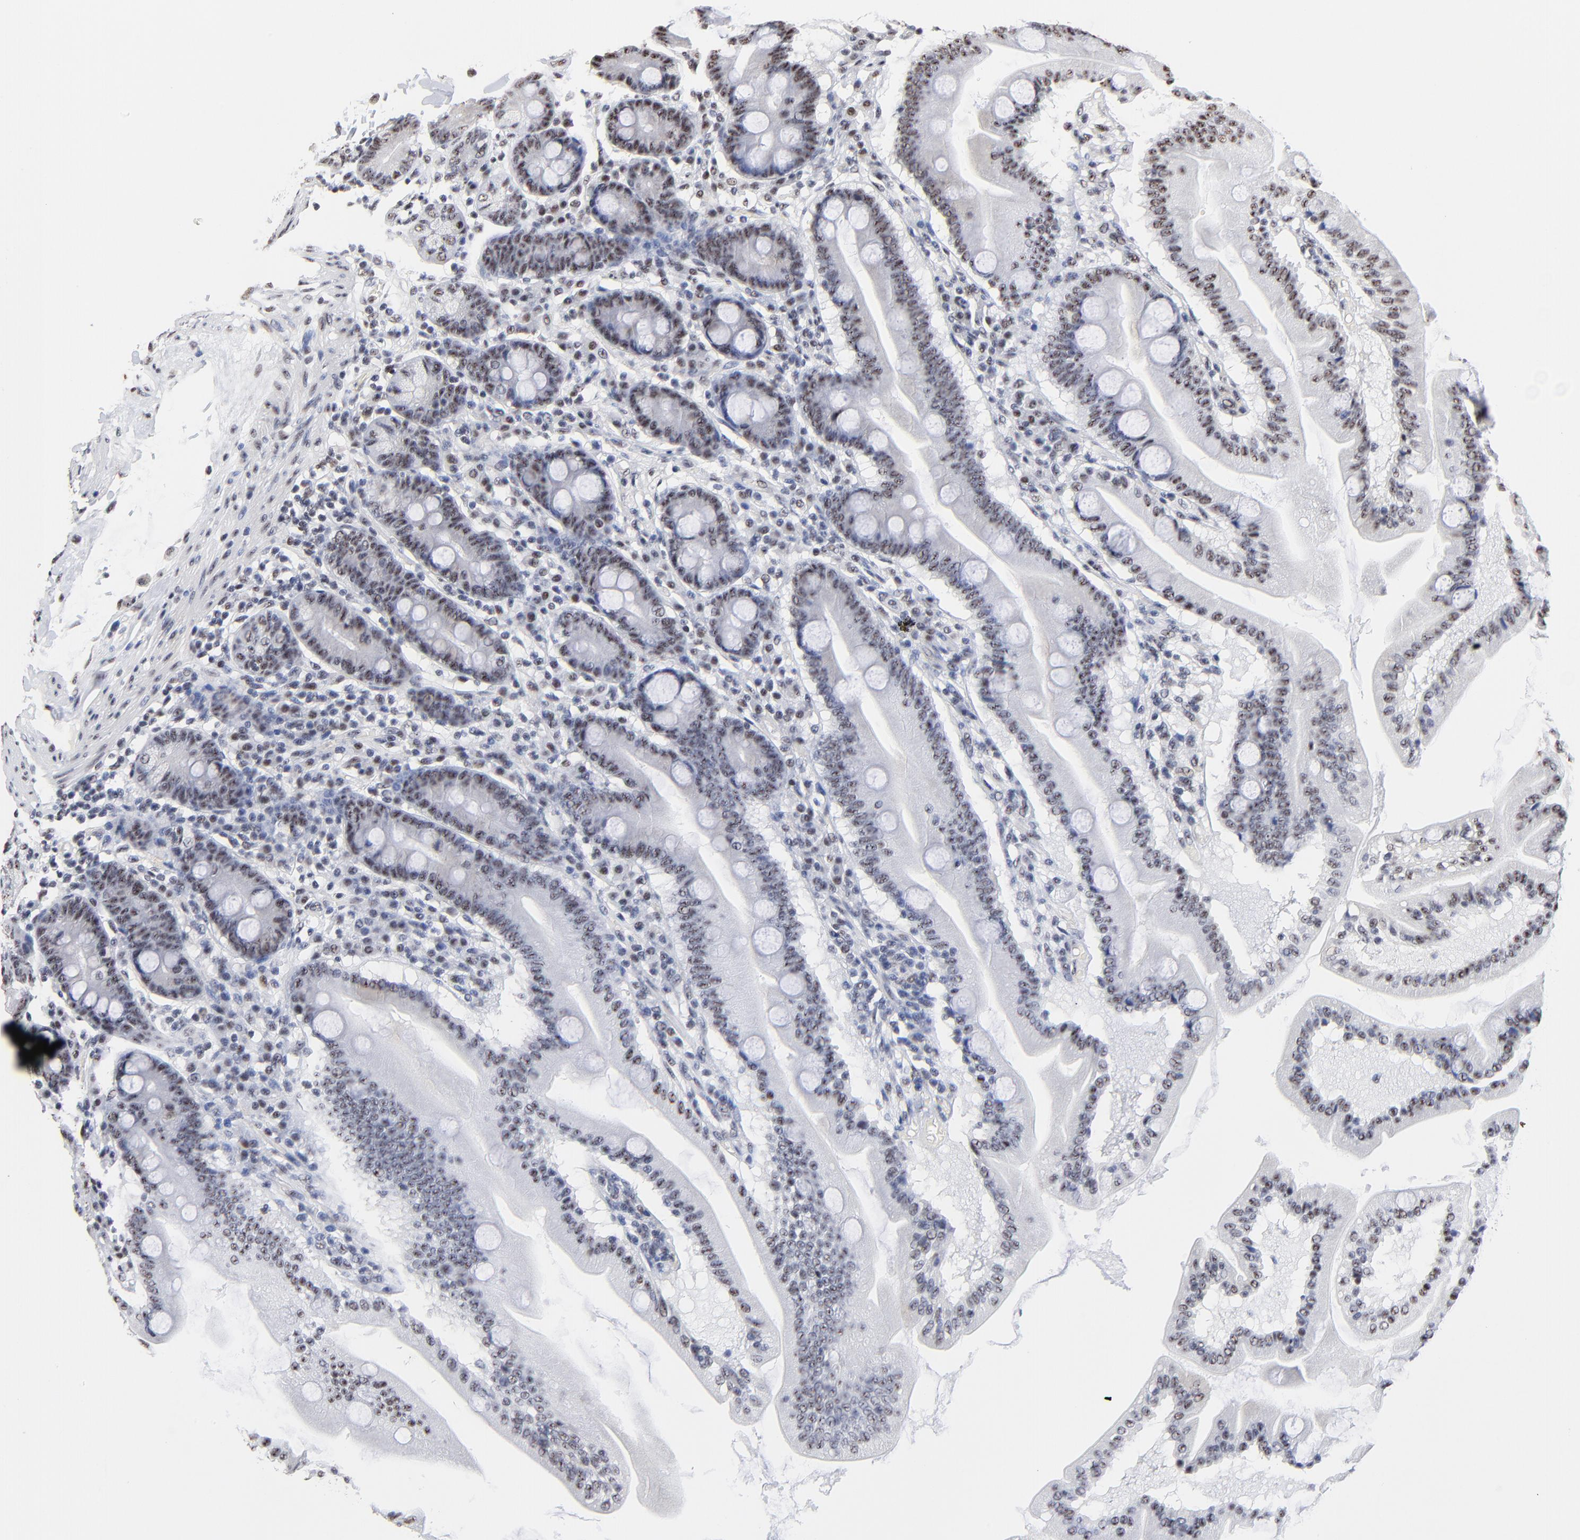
{"staining": {"intensity": "weak", "quantity": ">75%", "location": "nuclear"}, "tissue": "duodenum", "cell_type": "Glandular cells", "image_type": "normal", "snomed": [{"axis": "morphology", "description": "Normal tissue, NOS"}, {"axis": "topography", "description": "Duodenum"}], "caption": "Protein staining of normal duodenum demonstrates weak nuclear positivity in about >75% of glandular cells. Nuclei are stained in blue.", "gene": "MBD4", "patient": {"sex": "female", "age": 64}}